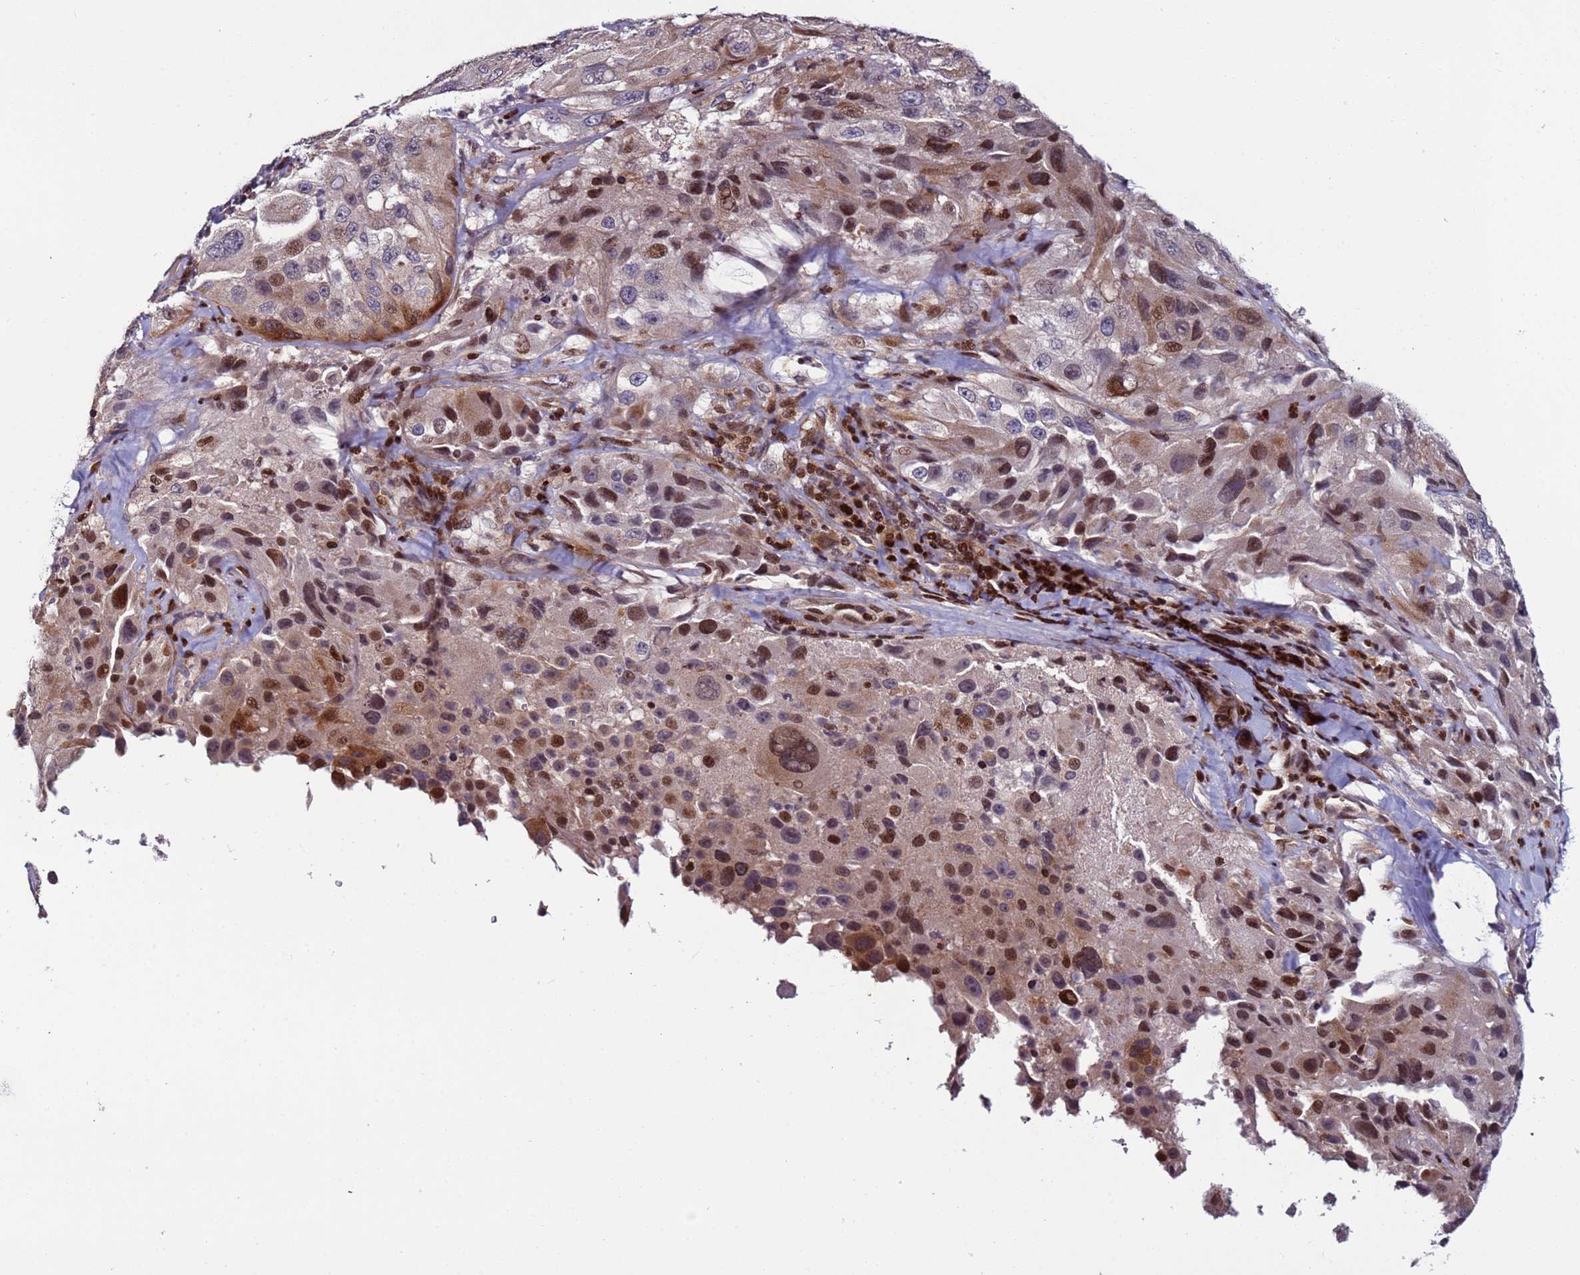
{"staining": {"intensity": "moderate", "quantity": ">75%", "location": "cytoplasmic/membranous,nuclear"}, "tissue": "melanoma", "cell_type": "Tumor cells", "image_type": "cancer", "snomed": [{"axis": "morphology", "description": "Malignant melanoma, Metastatic site"}, {"axis": "topography", "description": "Lymph node"}], "caption": "Protein expression analysis of malignant melanoma (metastatic site) exhibits moderate cytoplasmic/membranous and nuclear positivity in approximately >75% of tumor cells.", "gene": "WBP11", "patient": {"sex": "male", "age": 62}}